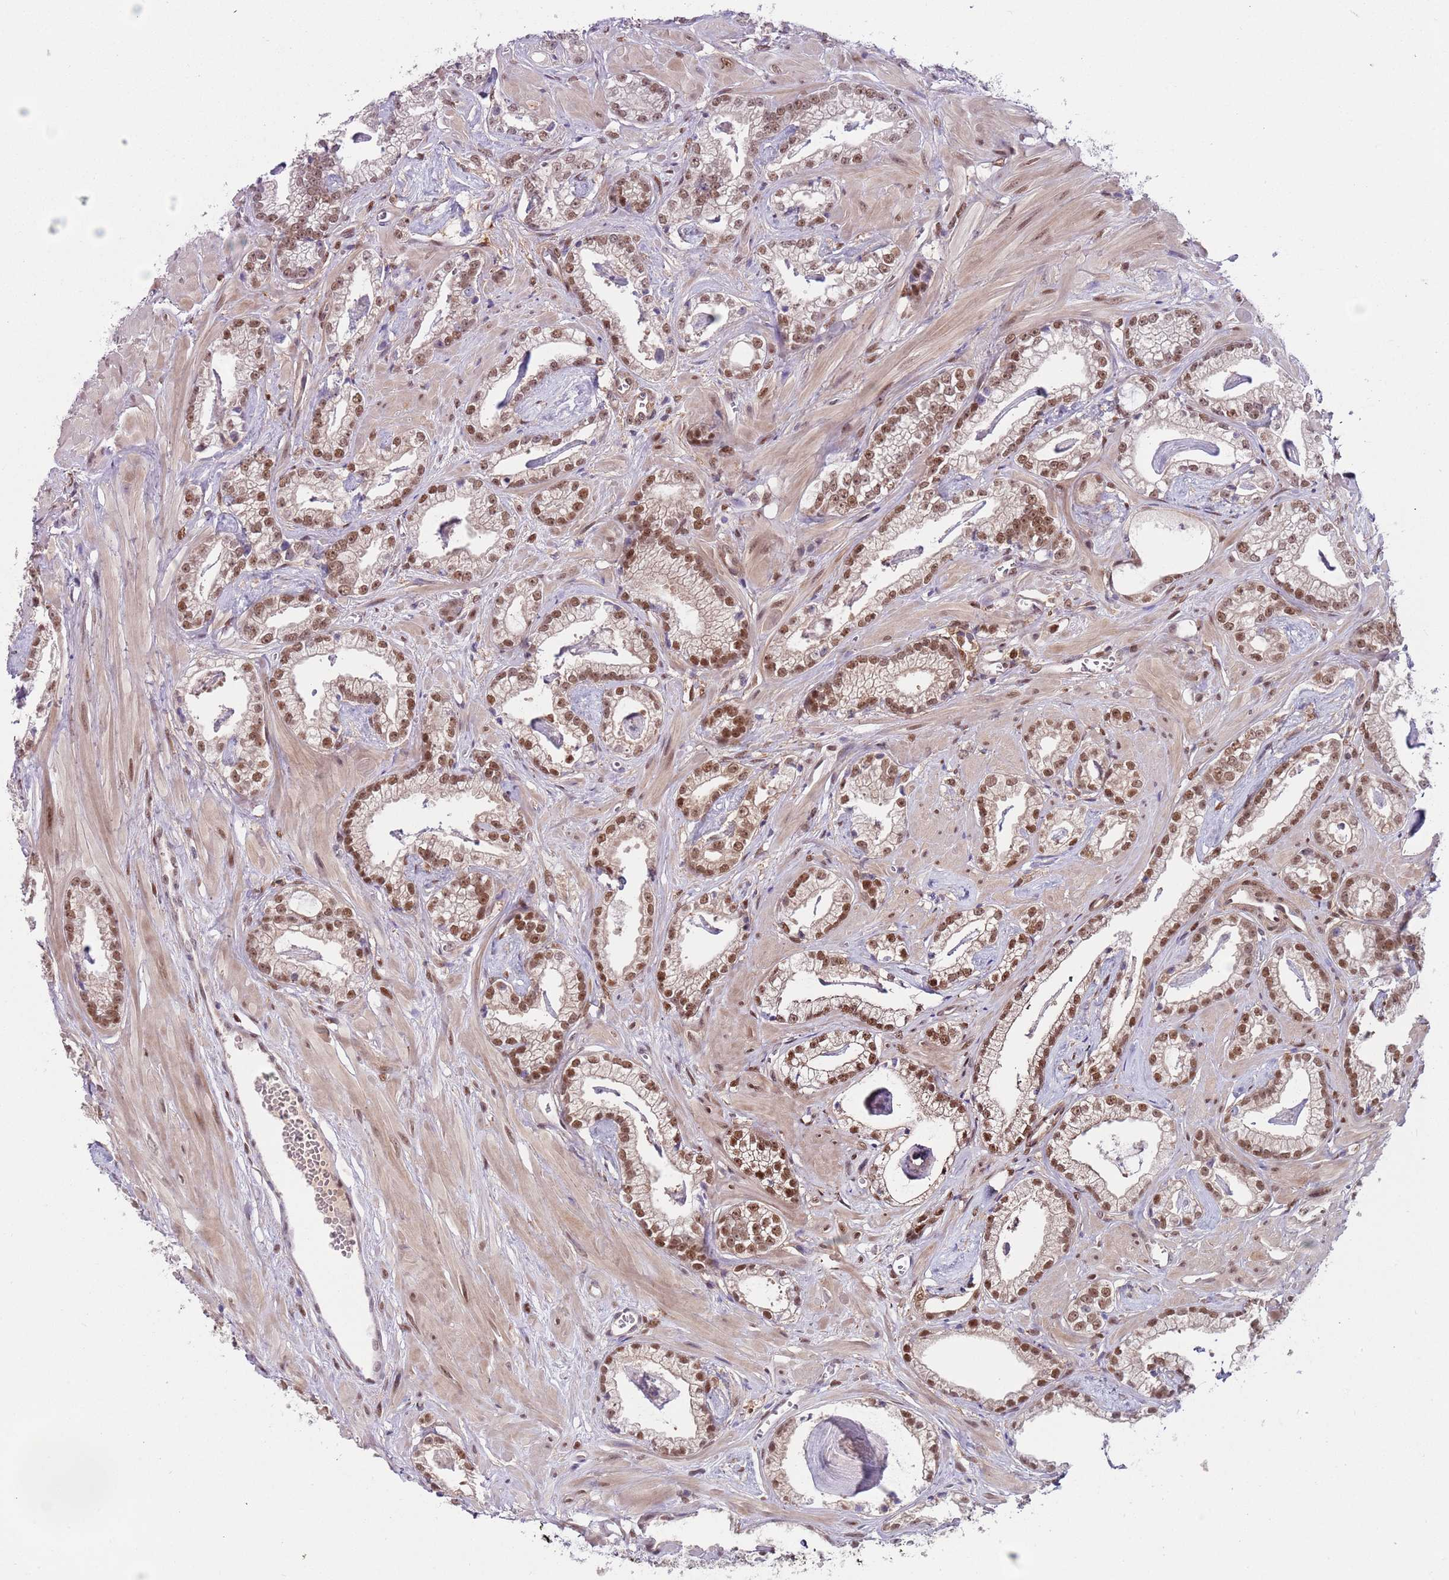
{"staining": {"intensity": "moderate", "quantity": ">75%", "location": "nuclear"}, "tissue": "prostate cancer", "cell_type": "Tumor cells", "image_type": "cancer", "snomed": [{"axis": "morphology", "description": "Adenocarcinoma, Low grade"}, {"axis": "topography", "description": "Prostate"}], "caption": "IHC micrograph of prostate cancer (adenocarcinoma (low-grade)) stained for a protein (brown), which exhibits medium levels of moderate nuclear positivity in approximately >75% of tumor cells.", "gene": "RMND5B", "patient": {"sex": "male", "age": 60}}